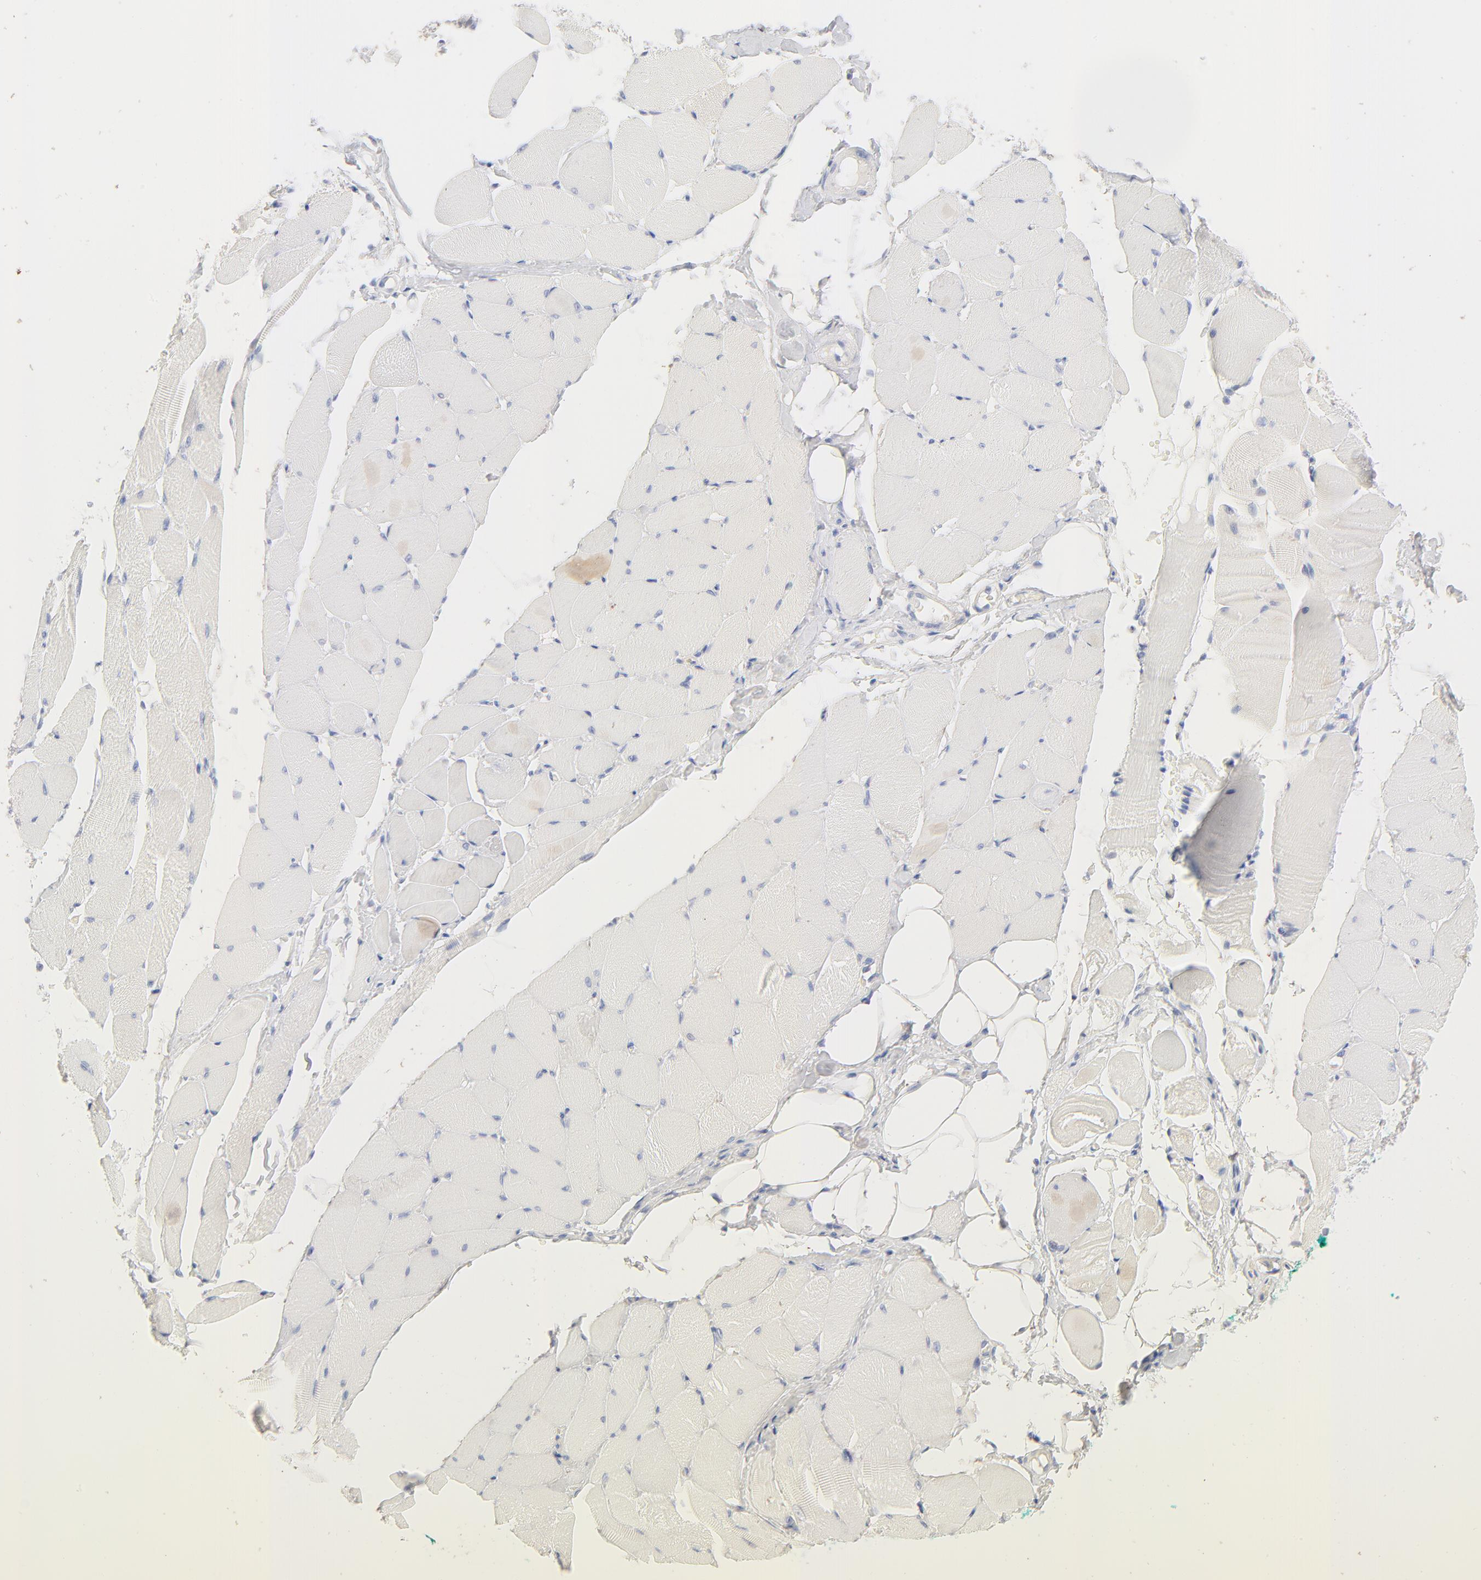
{"staining": {"intensity": "negative", "quantity": "none", "location": "none"}, "tissue": "skeletal muscle", "cell_type": "Myocytes", "image_type": "normal", "snomed": [{"axis": "morphology", "description": "Normal tissue, NOS"}, {"axis": "topography", "description": "Skeletal muscle"}, {"axis": "topography", "description": "Peripheral nerve tissue"}], "caption": "The histopathology image displays no significant staining in myocytes of skeletal muscle. (DAB (3,3'-diaminobenzidine) IHC visualized using brightfield microscopy, high magnification).", "gene": "ONECUT1", "patient": {"sex": "female", "age": 84}}